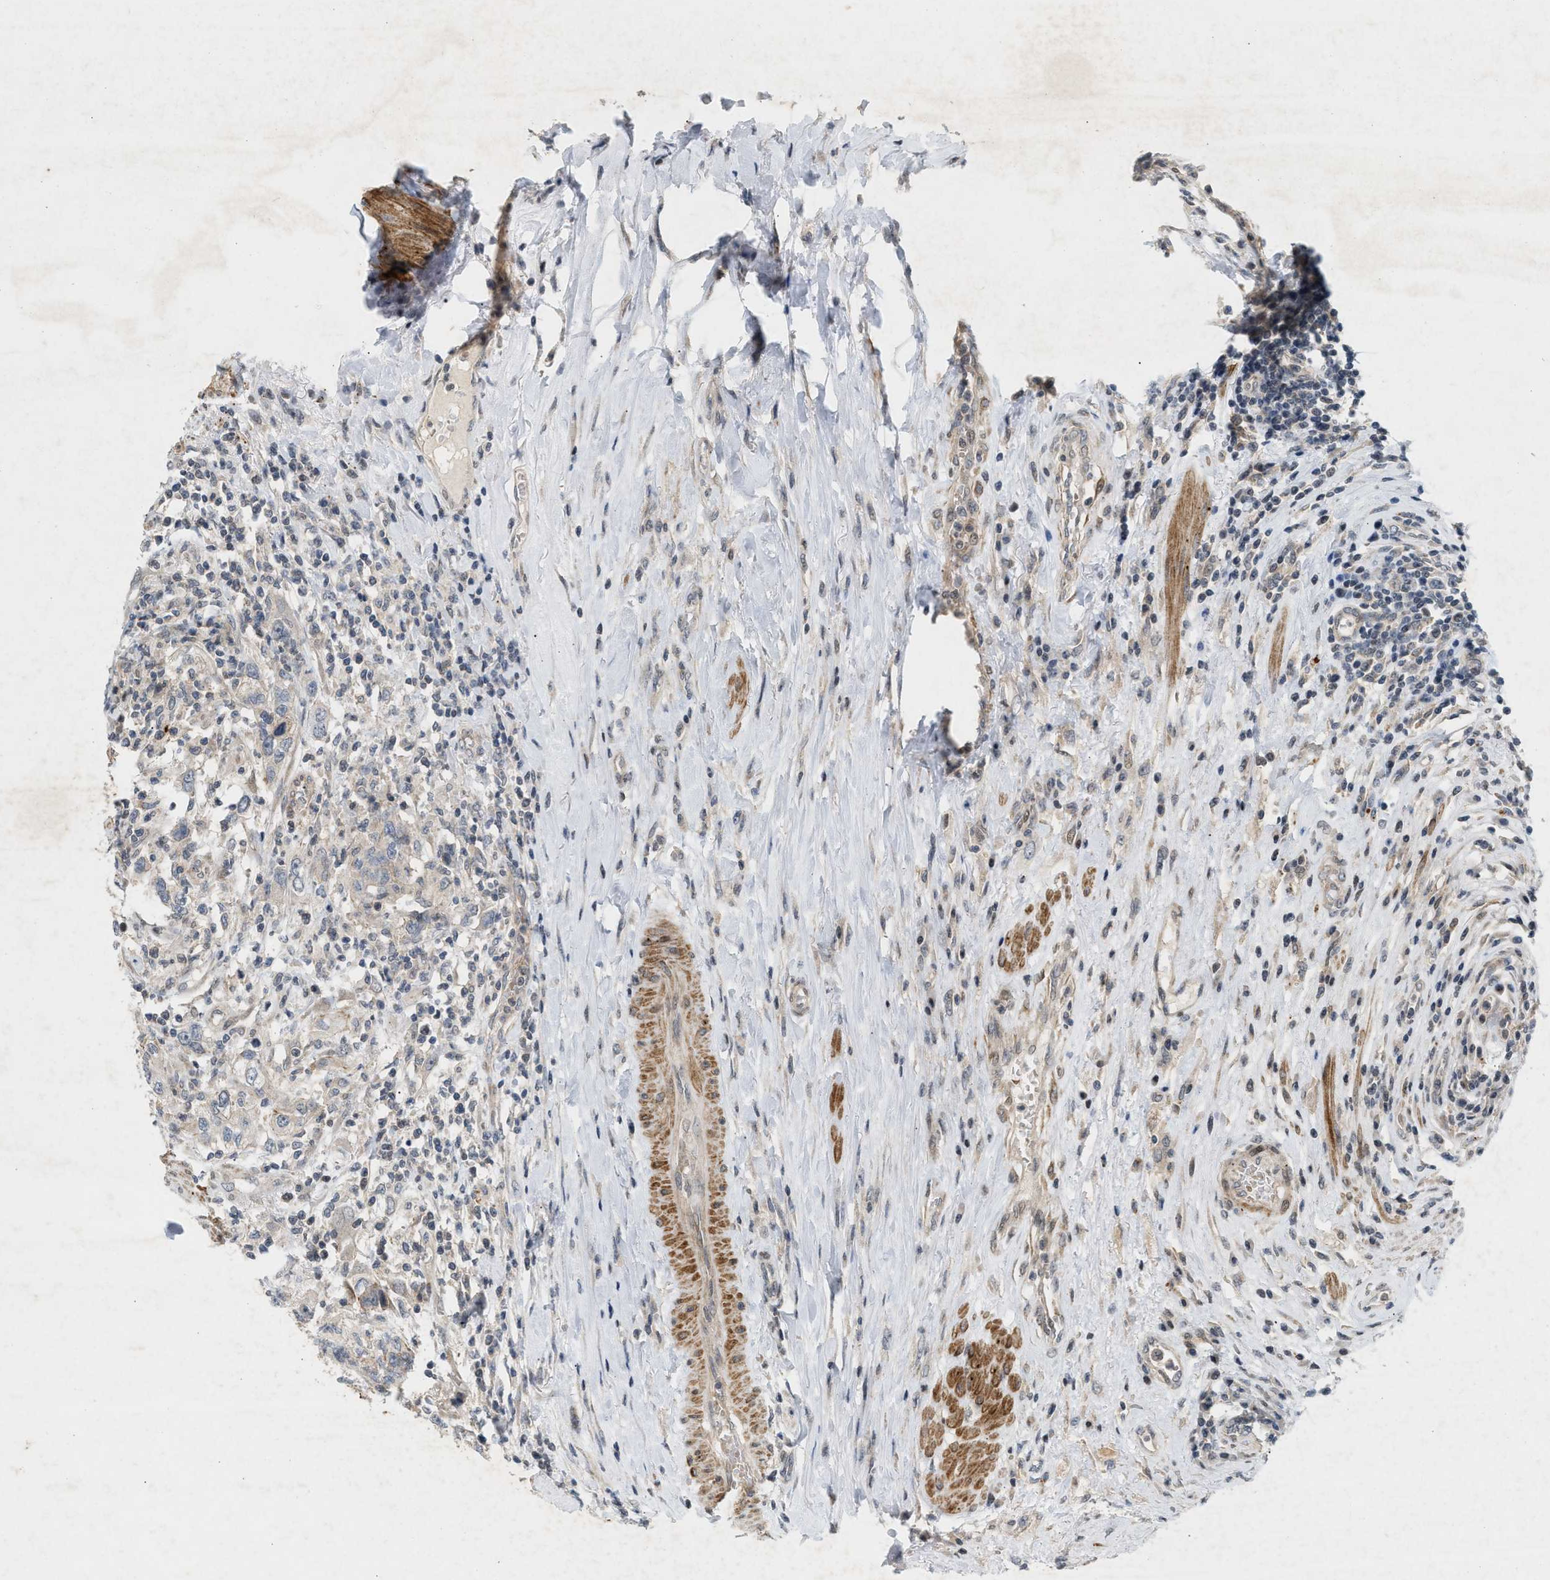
{"staining": {"intensity": "negative", "quantity": "none", "location": "none"}, "tissue": "urothelial cancer", "cell_type": "Tumor cells", "image_type": "cancer", "snomed": [{"axis": "morphology", "description": "Urothelial carcinoma, High grade"}, {"axis": "topography", "description": "Urinary bladder"}], "caption": "A photomicrograph of high-grade urothelial carcinoma stained for a protein exhibits no brown staining in tumor cells.", "gene": "ZPR1", "patient": {"sex": "female", "age": 80}}